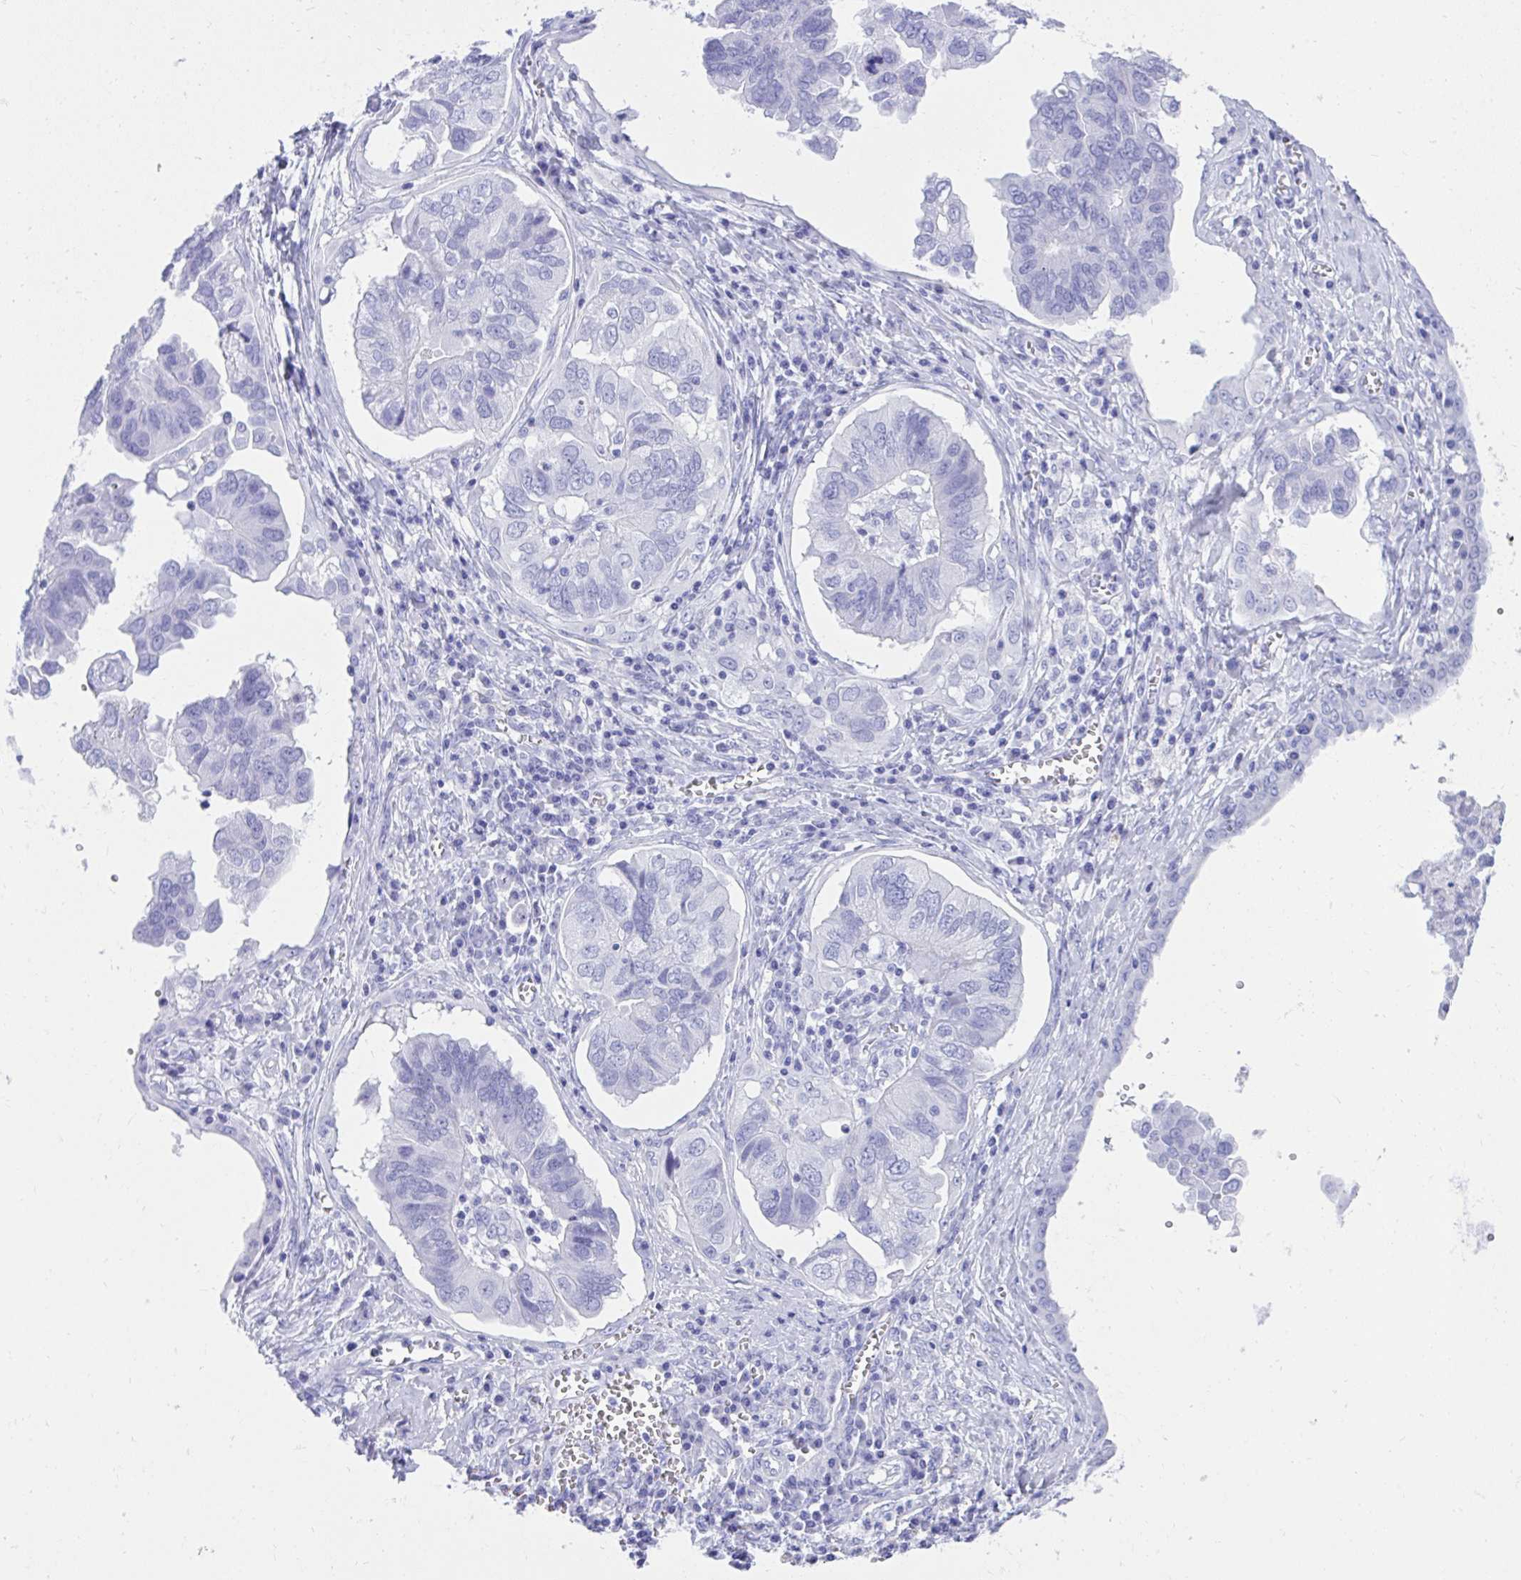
{"staining": {"intensity": "negative", "quantity": "none", "location": "none"}, "tissue": "ovarian cancer", "cell_type": "Tumor cells", "image_type": "cancer", "snomed": [{"axis": "morphology", "description": "Cystadenocarcinoma, serous, NOS"}, {"axis": "topography", "description": "Ovary"}], "caption": "Protein analysis of serous cystadenocarcinoma (ovarian) demonstrates no significant expression in tumor cells.", "gene": "KCNN4", "patient": {"sex": "female", "age": 79}}